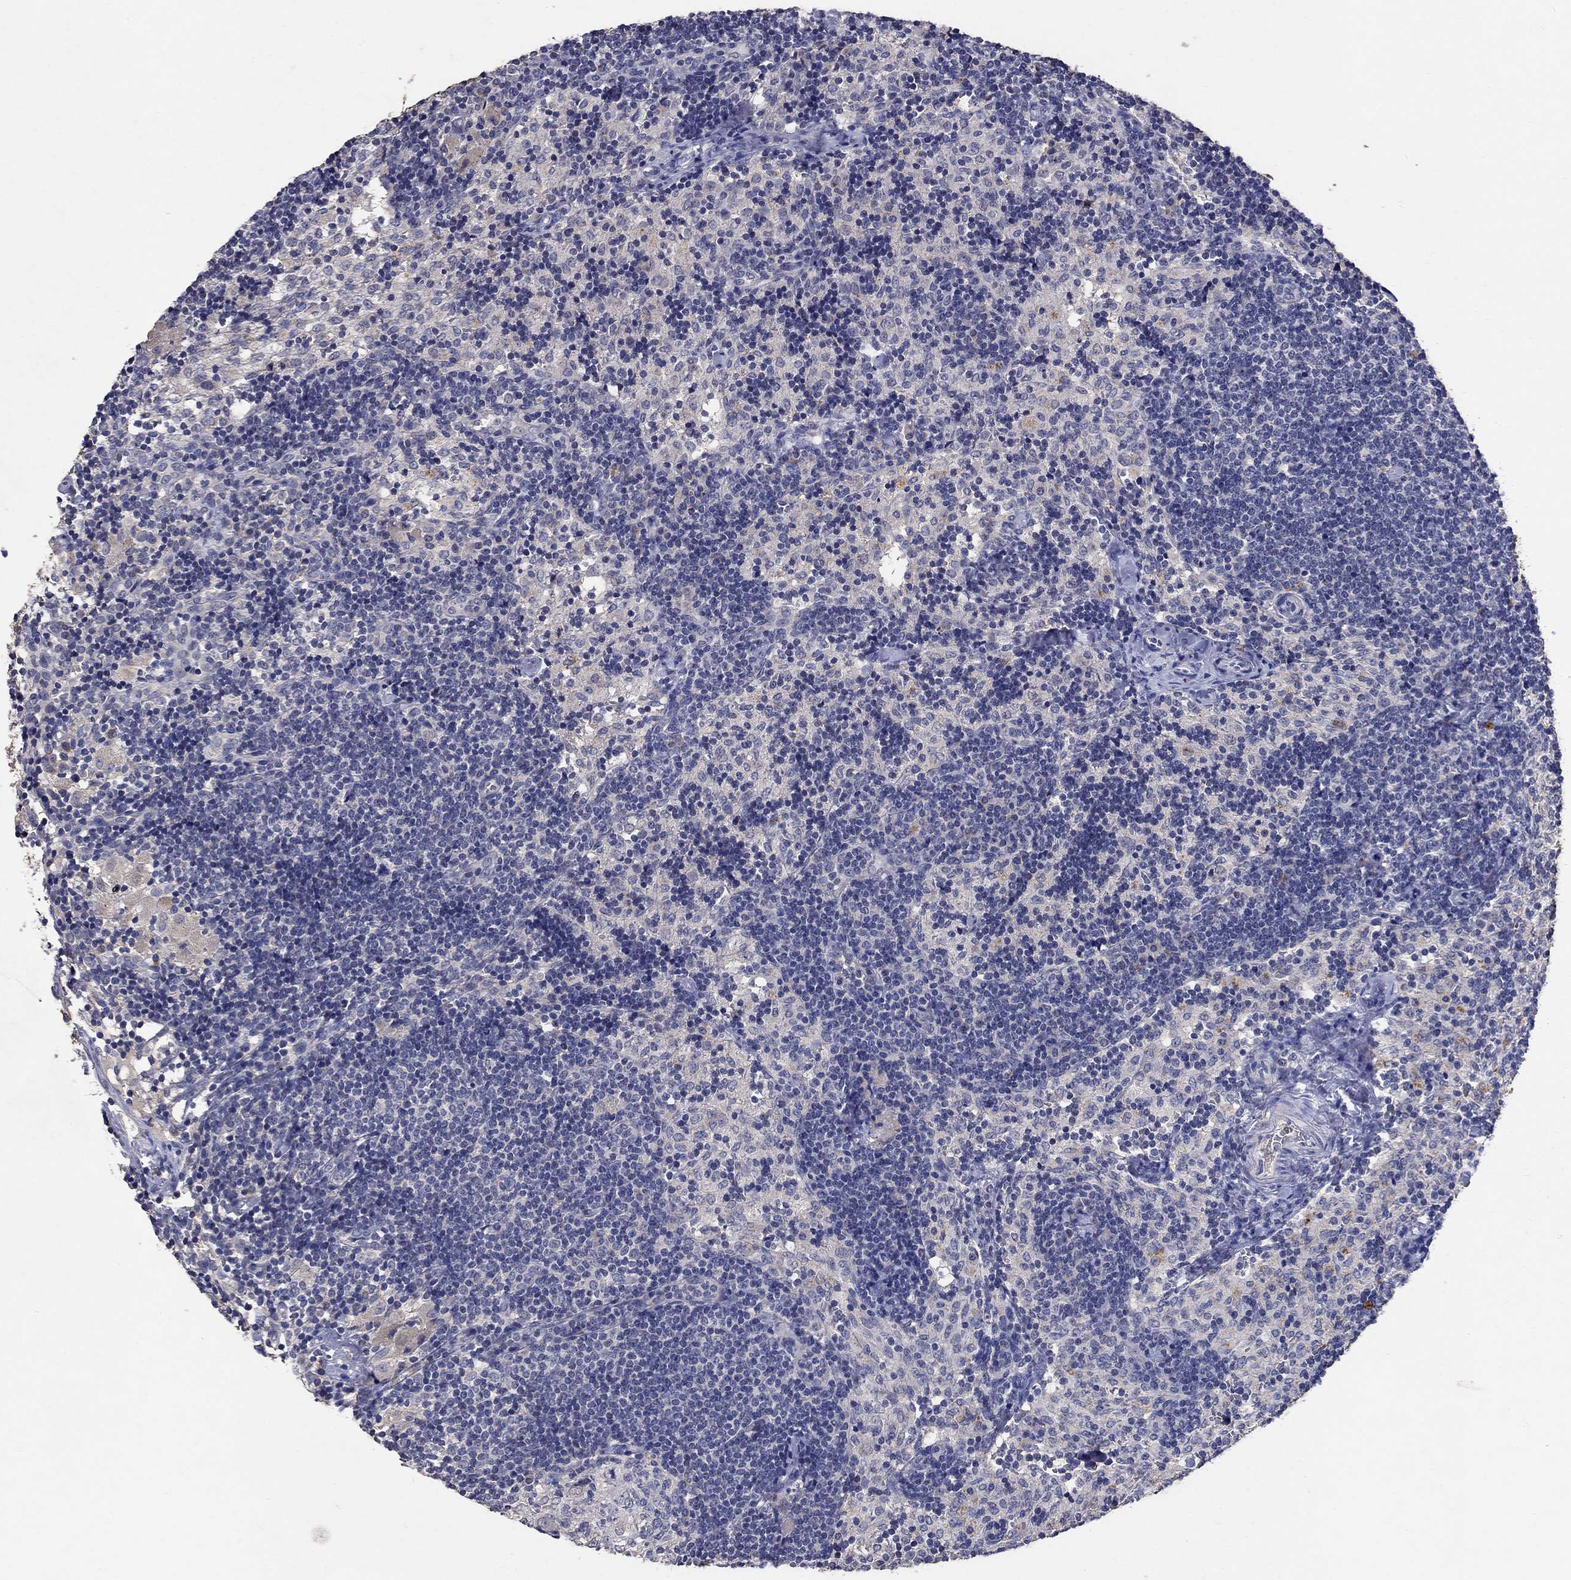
{"staining": {"intensity": "negative", "quantity": "none", "location": "none"}, "tissue": "lymph node", "cell_type": "Germinal center cells", "image_type": "normal", "snomed": [{"axis": "morphology", "description": "Normal tissue, NOS"}, {"axis": "topography", "description": "Lymph node"}], "caption": "This is a image of IHC staining of unremarkable lymph node, which shows no positivity in germinal center cells. Nuclei are stained in blue.", "gene": "PROZ", "patient": {"sex": "female", "age": 52}}